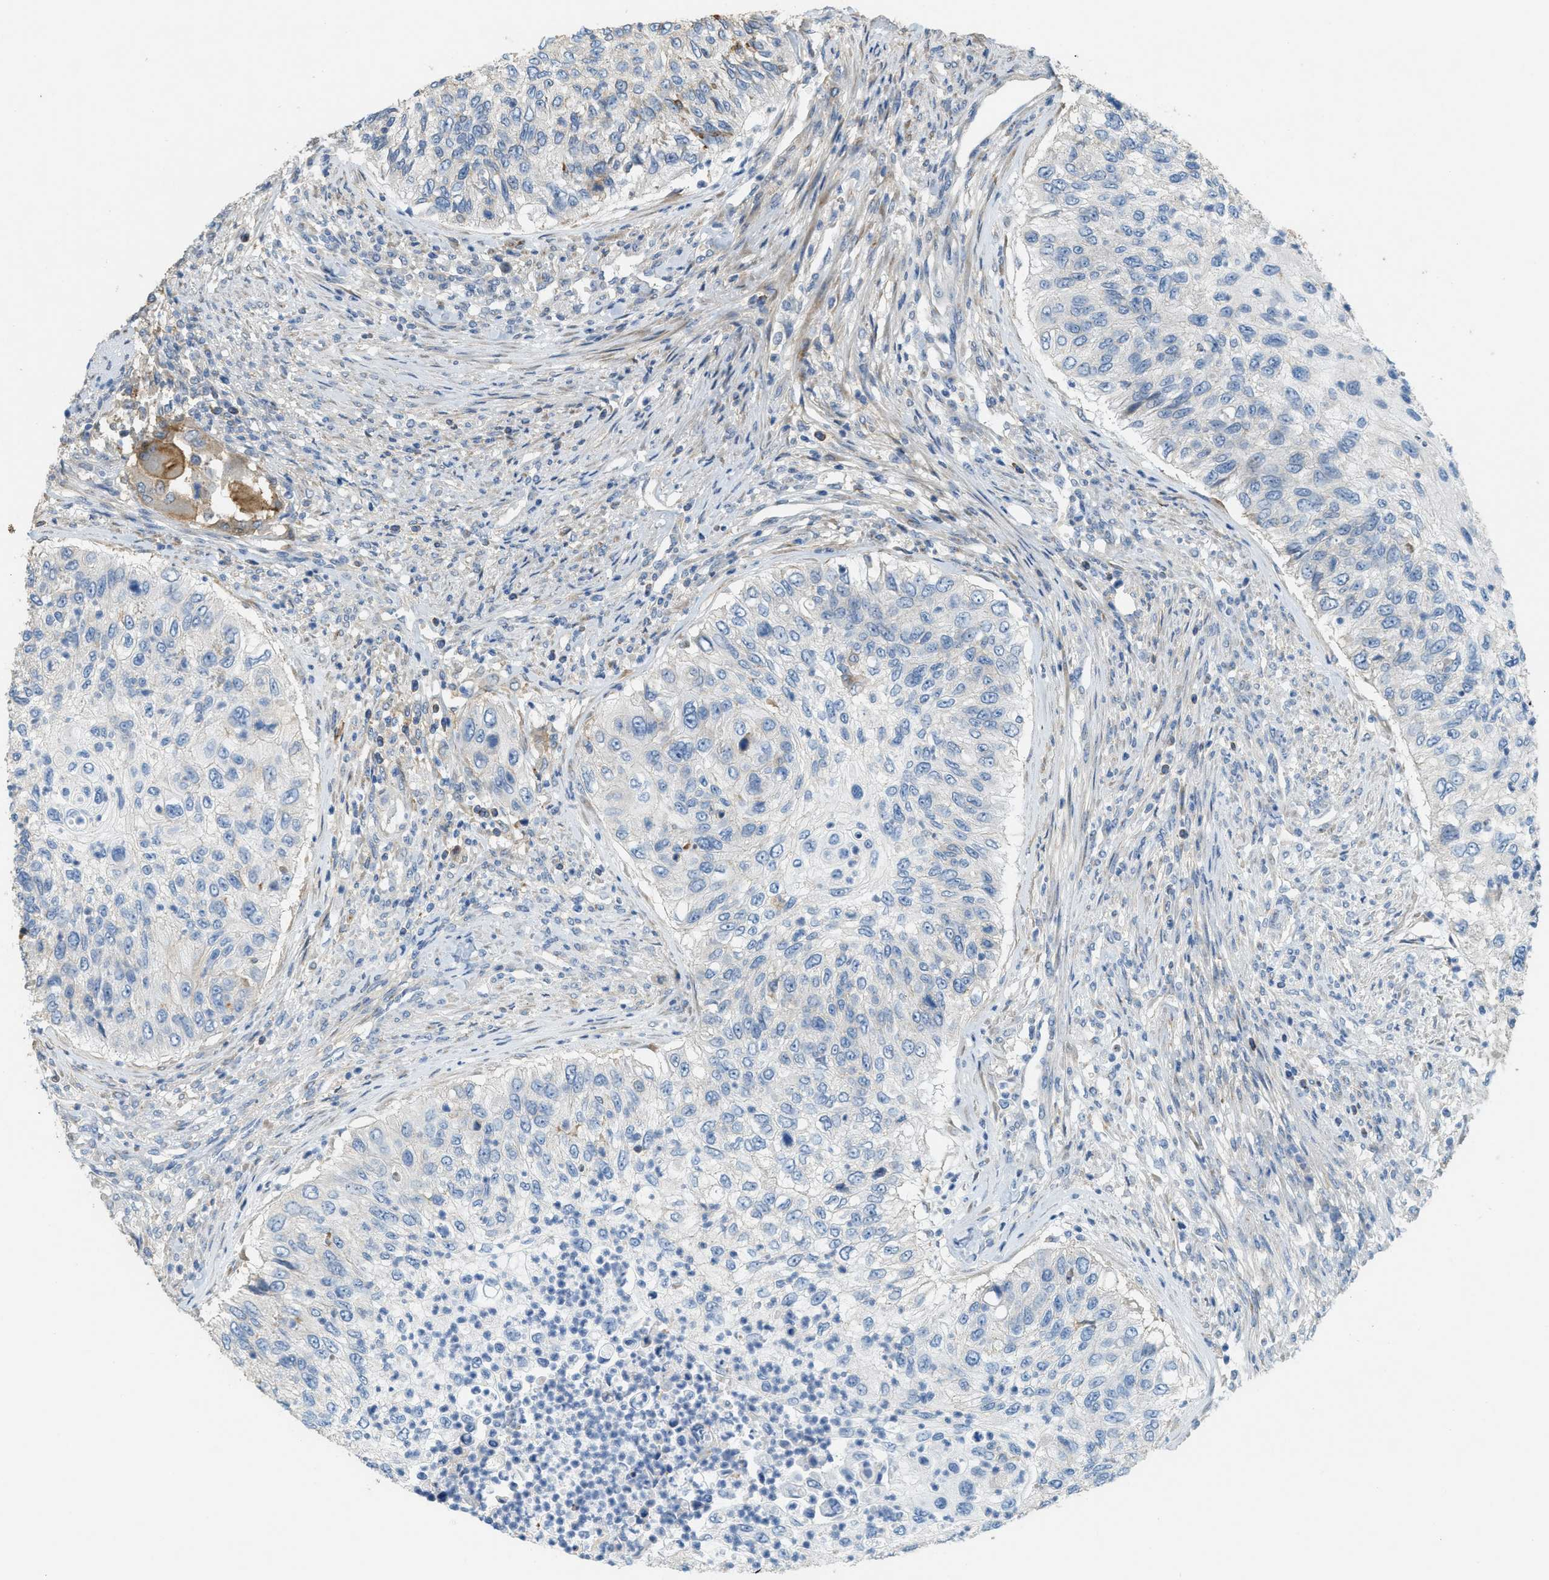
{"staining": {"intensity": "negative", "quantity": "none", "location": "none"}, "tissue": "urothelial cancer", "cell_type": "Tumor cells", "image_type": "cancer", "snomed": [{"axis": "morphology", "description": "Urothelial carcinoma, High grade"}, {"axis": "topography", "description": "Urinary bladder"}], "caption": "A high-resolution image shows immunohistochemistry (IHC) staining of urothelial cancer, which reveals no significant staining in tumor cells.", "gene": "ADCY5", "patient": {"sex": "female", "age": 60}}